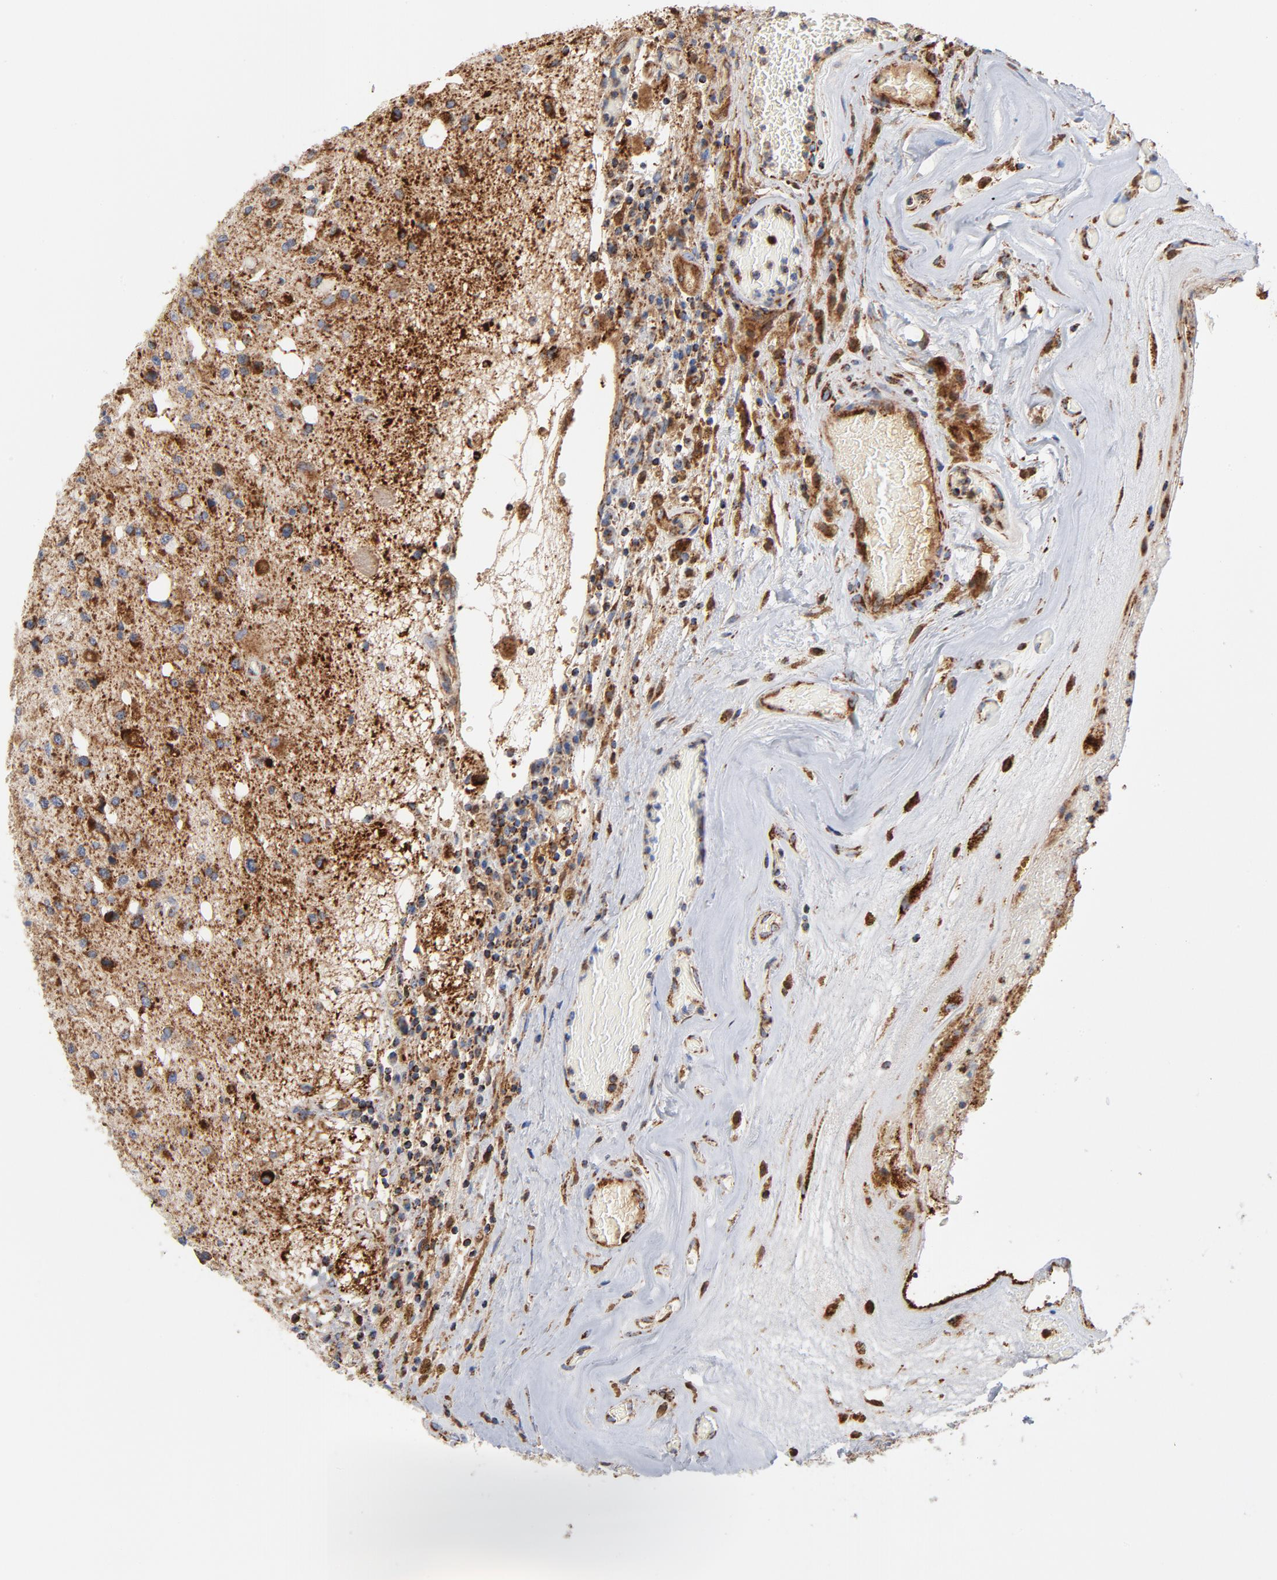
{"staining": {"intensity": "moderate", "quantity": ">75%", "location": "cytoplasmic/membranous"}, "tissue": "glioma", "cell_type": "Tumor cells", "image_type": "cancer", "snomed": [{"axis": "morphology", "description": "Glioma, malignant, Low grade"}, {"axis": "topography", "description": "Brain"}], "caption": "Human malignant glioma (low-grade) stained with a protein marker shows moderate staining in tumor cells.", "gene": "DIABLO", "patient": {"sex": "male", "age": 58}}